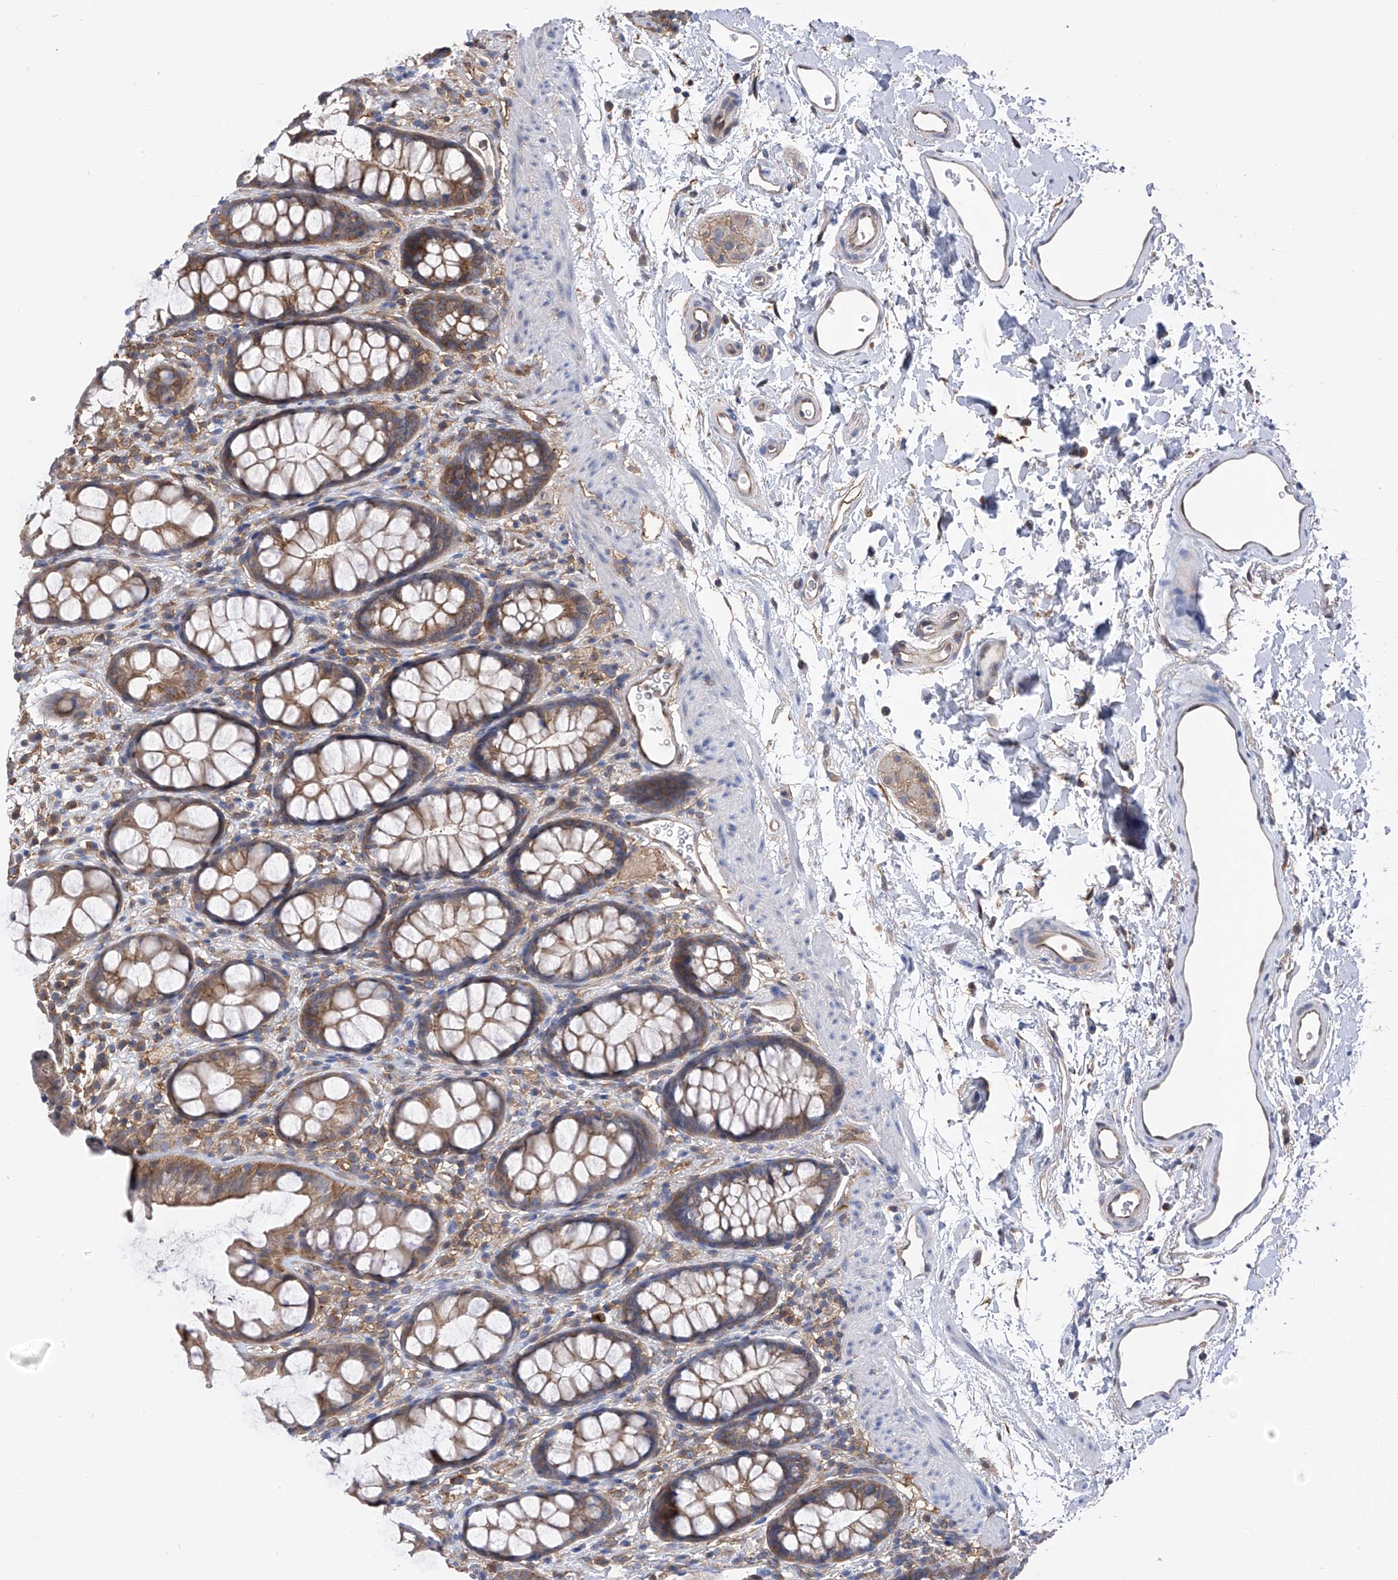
{"staining": {"intensity": "moderate", "quantity": ">75%", "location": "cytoplasmic/membranous"}, "tissue": "rectum", "cell_type": "Glandular cells", "image_type": "normal", "snomed": [{"axis": "morphology", "description": "Normal tissue, NOS"}, {"axis": "topography", "description": "Rectum"}], "caption": "Immunohistochemistry (IHC) of benign rectum exhibits medium levels of moderate cytoplasmic/membranous staining in about >75% of glandular cells.", "gene": "CHPF", "patient": {"sex": "female", "age": 65}}